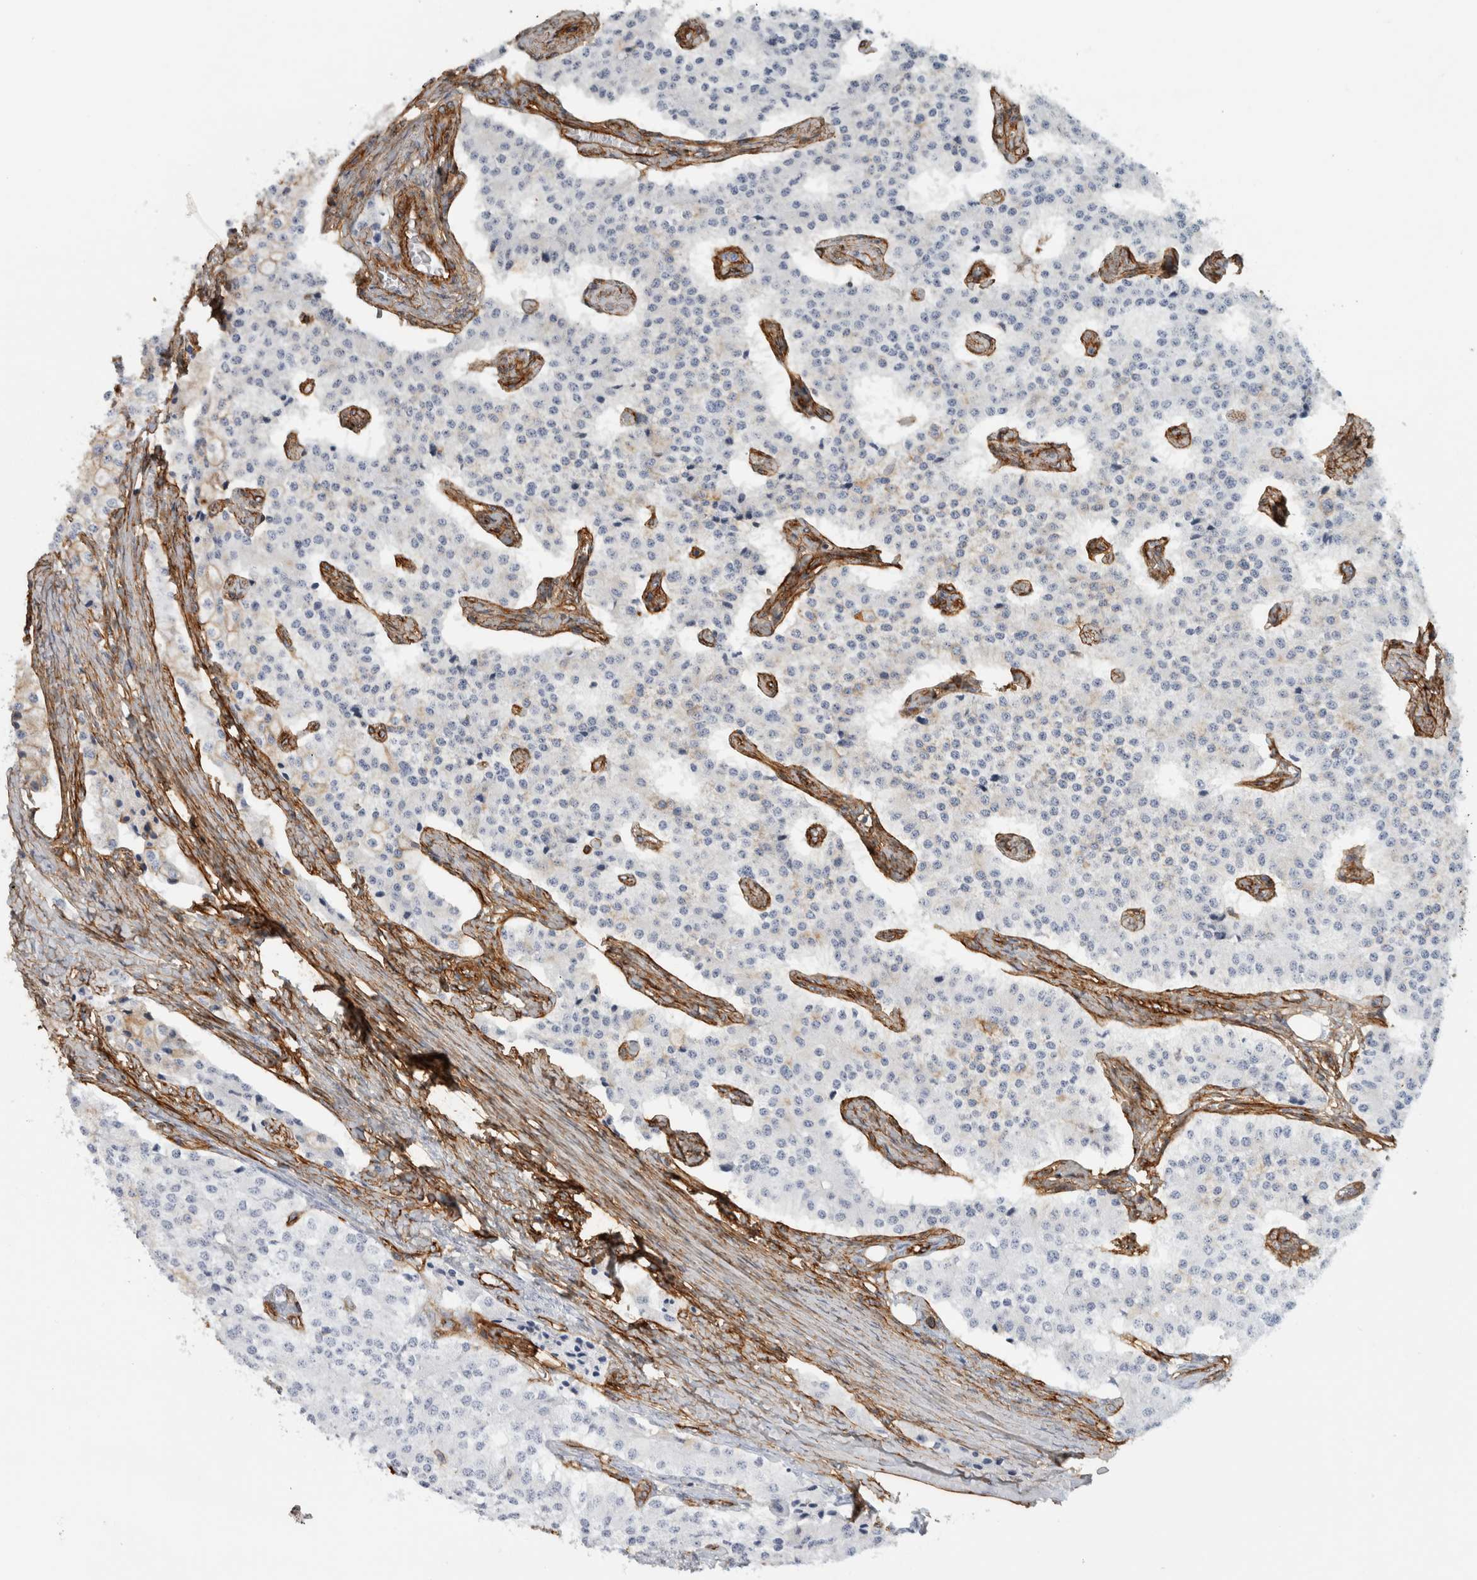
{"staining": {"intensity": "negative", "quantity": "none", "location": "none"}, "tissue": "carcinoid", "cell_type": "Tumor cells", "image_type": "cancer", "snomed": [{"axis": "morphology", "description": "Carcinoid, malignant, NOS"}, {"axis": "topography", "description": "Colon"}], "caption": "IHC of carcinoid (malignant) displays no expression in tumor cells. Brightfield microscopy of immunohistochemistry stained with DAB (brown) and hematoxylin (blue), captured at high magnification.", "gene": "AHNAK", "patient": {"sex": "female", "age": 52}}